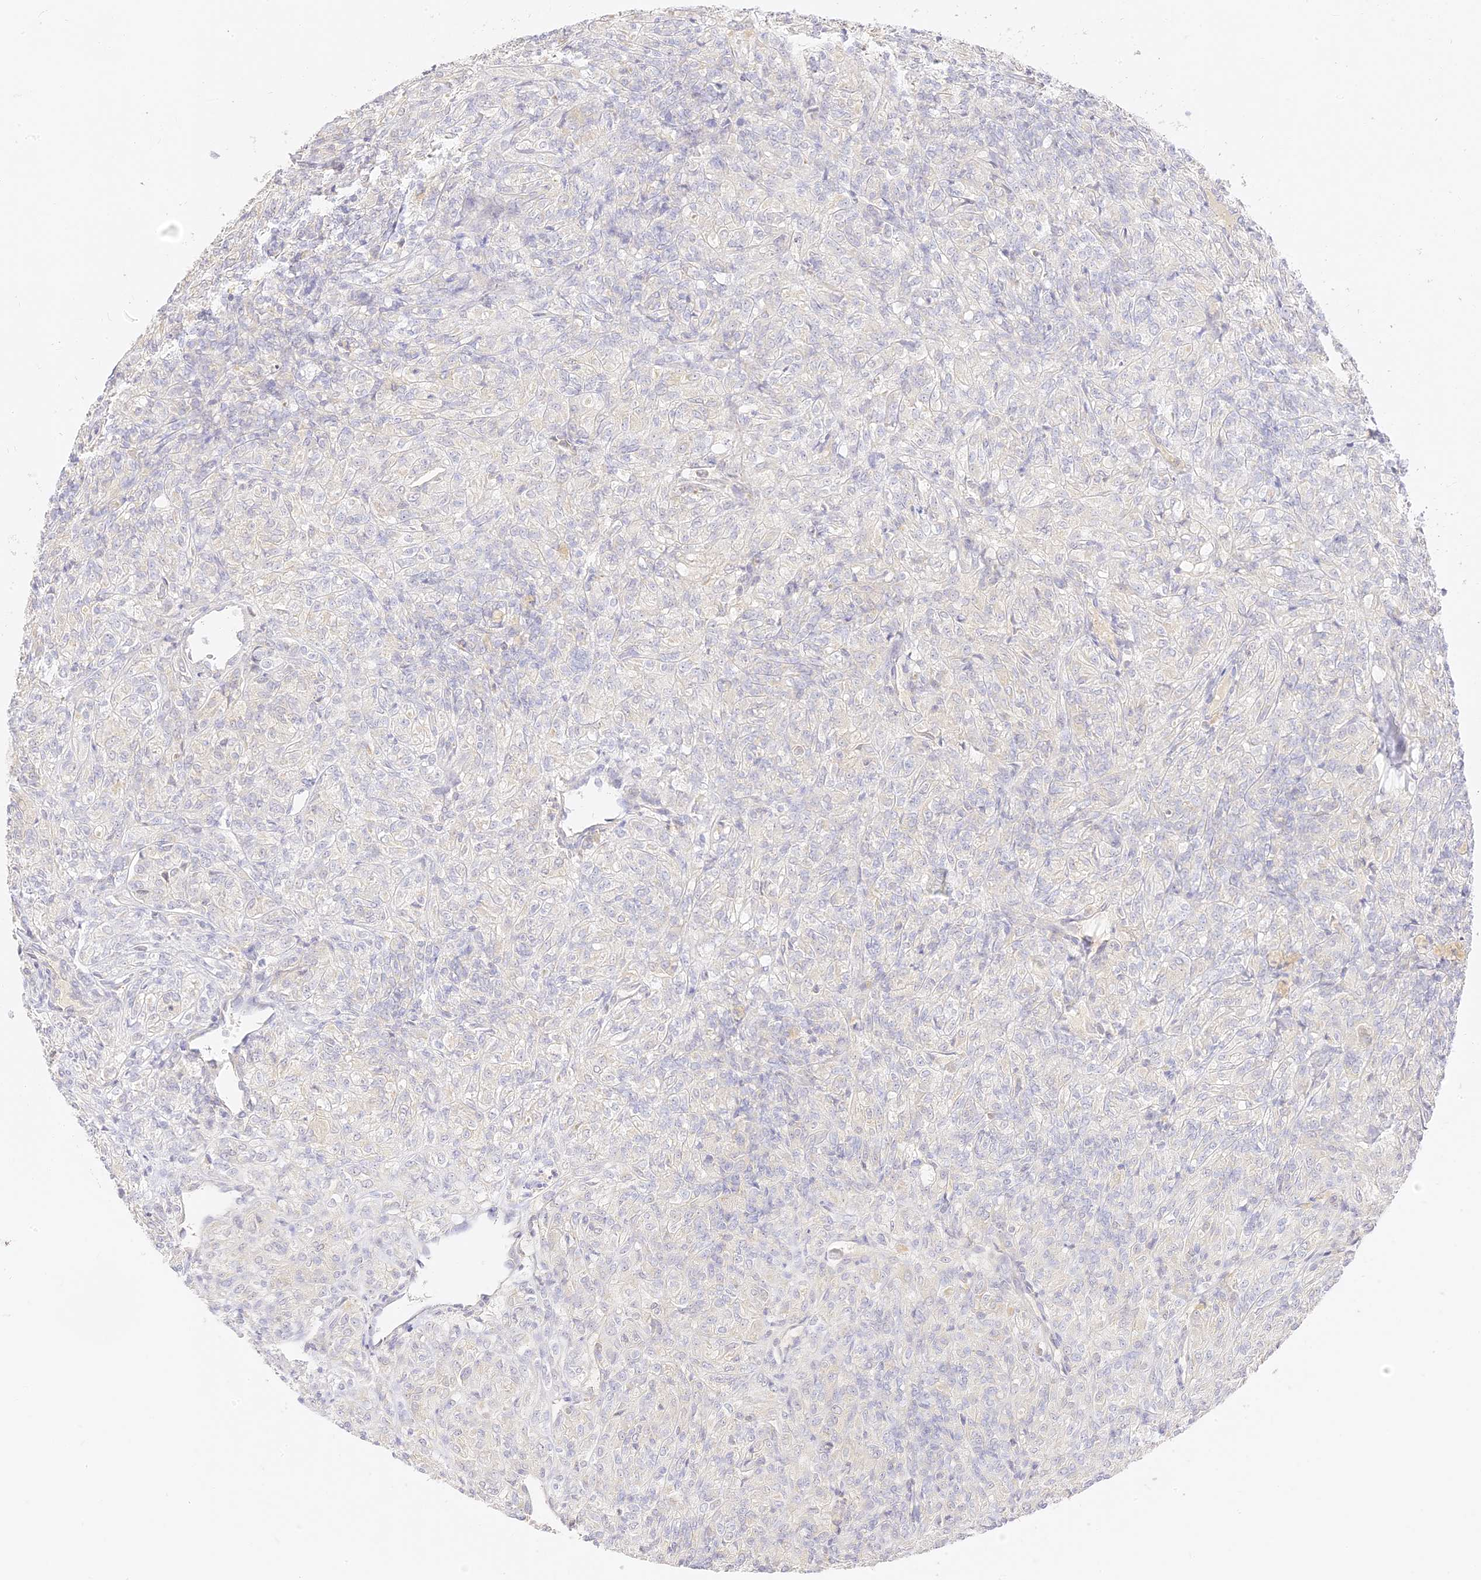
{"staining": {"intensity": "negative", "quantity": "none", "location": "none"}, "tissue": "renal cancer", "cell_type": "Tumor cells", "image_type": "cancer", "snomed": [{"axis": "morphology", "description": "Adenocarcinoma, NOS"}, {"axis": "topography", "description": "Kidney"}], "caption": "An immunohistochemistry image of renal adenocarcinoma is shown. There is no staining in tumor cells of renal adenocarcinoma. (DAB IHC, high magnification).", "gene": "LRRC15", "patient": {"sex": "male", "age": 77}}